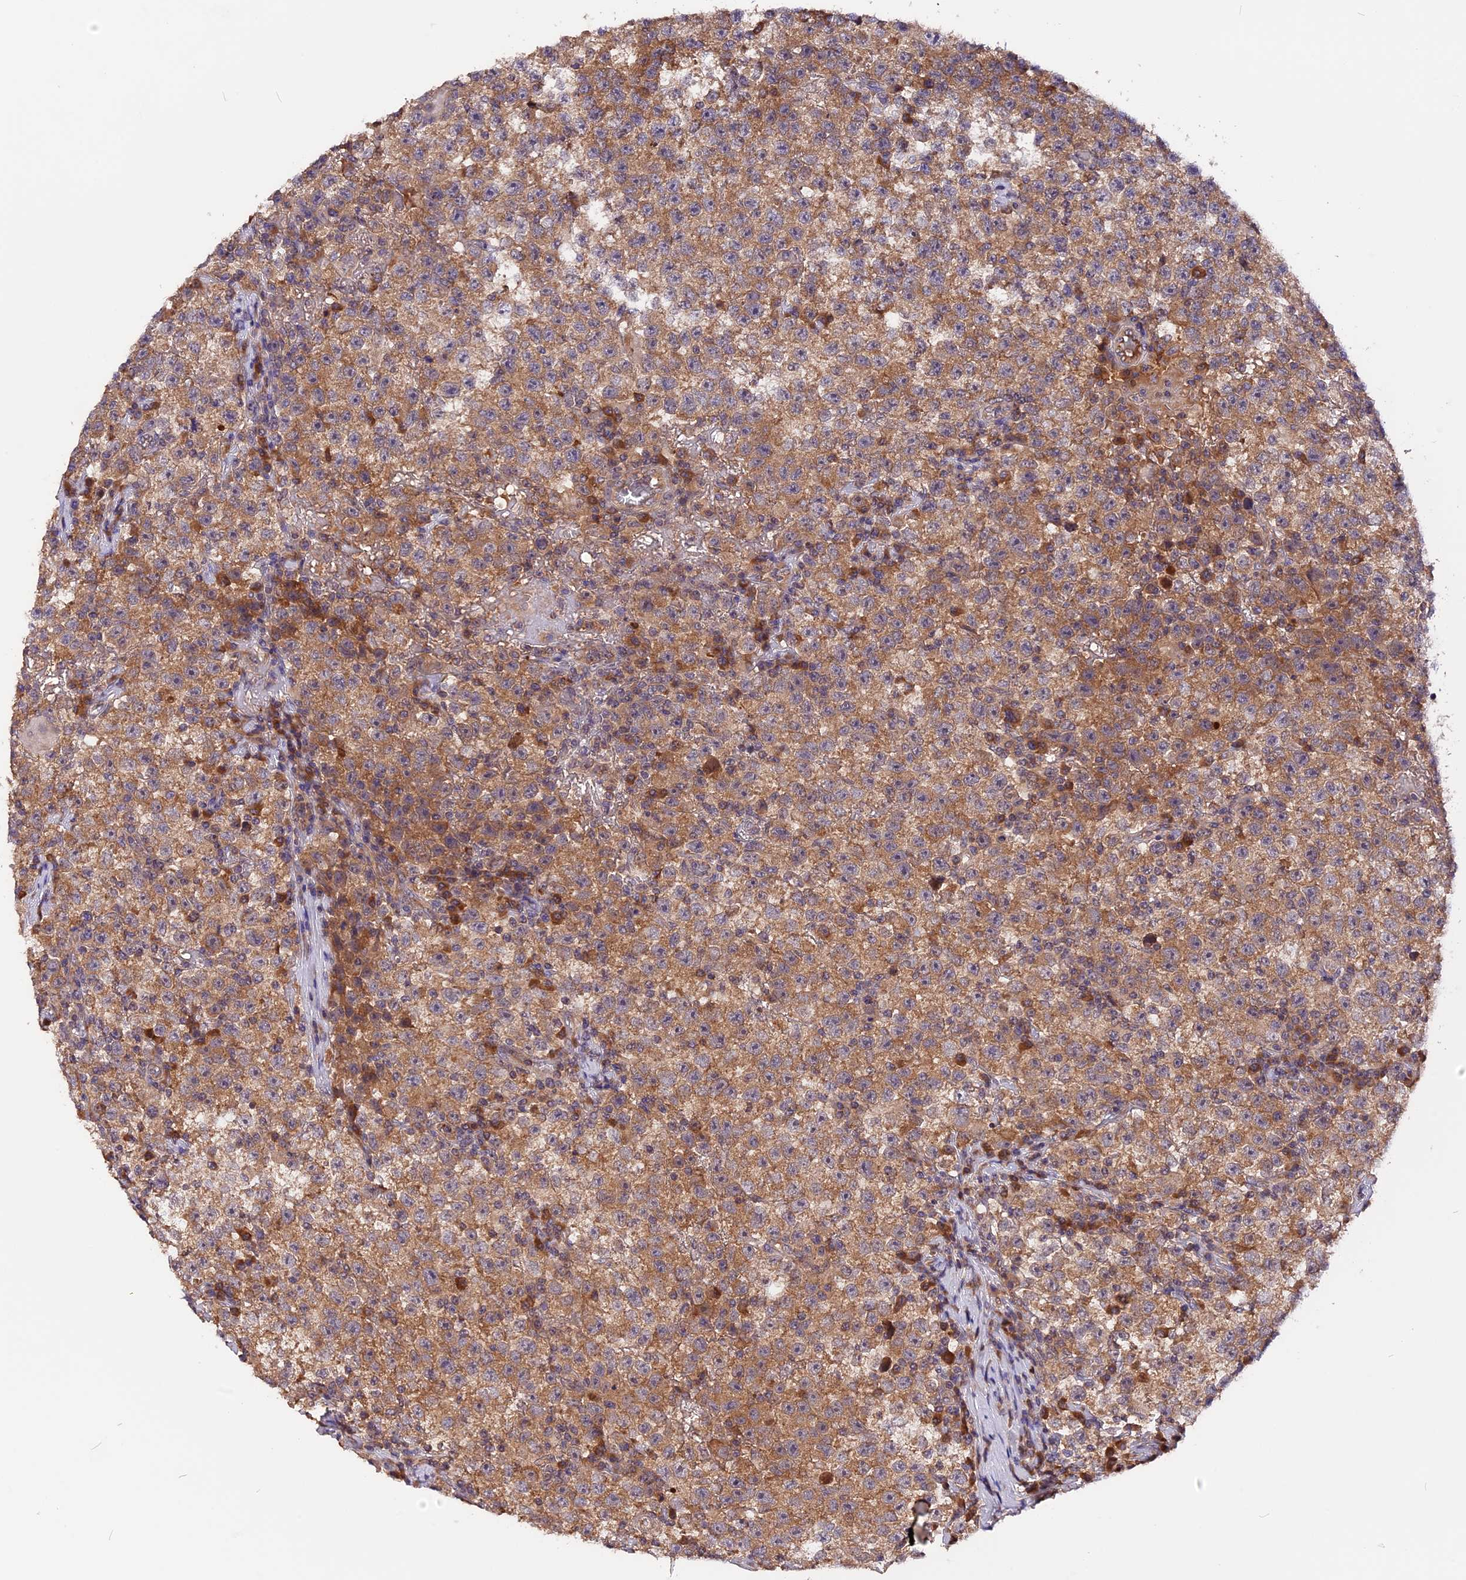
{"staining": {"intensity": "moderate", "quantity": ">75%", "location": "cytoplasmic/membranous"}, "tissue": "testis cancer", "cell_type": "Tumor cells", "image_type": "cancer", "snomed": [{"axis": "morphology", "description": "Seminoma, NOS"}, {"axis": "topography", "description": "Testis"}], "caption": "Testis seminoma stained with IHC reveals moderate cytoplasmic/membranous staining in approximately >75% of tumor cells. The protein is stained brown, and the nuclei are stained in blue (DAB IHC with brightfield microscopy, high magnification).", "gene": "MARK4", "patient": {"sex": "male", "age": 22}}